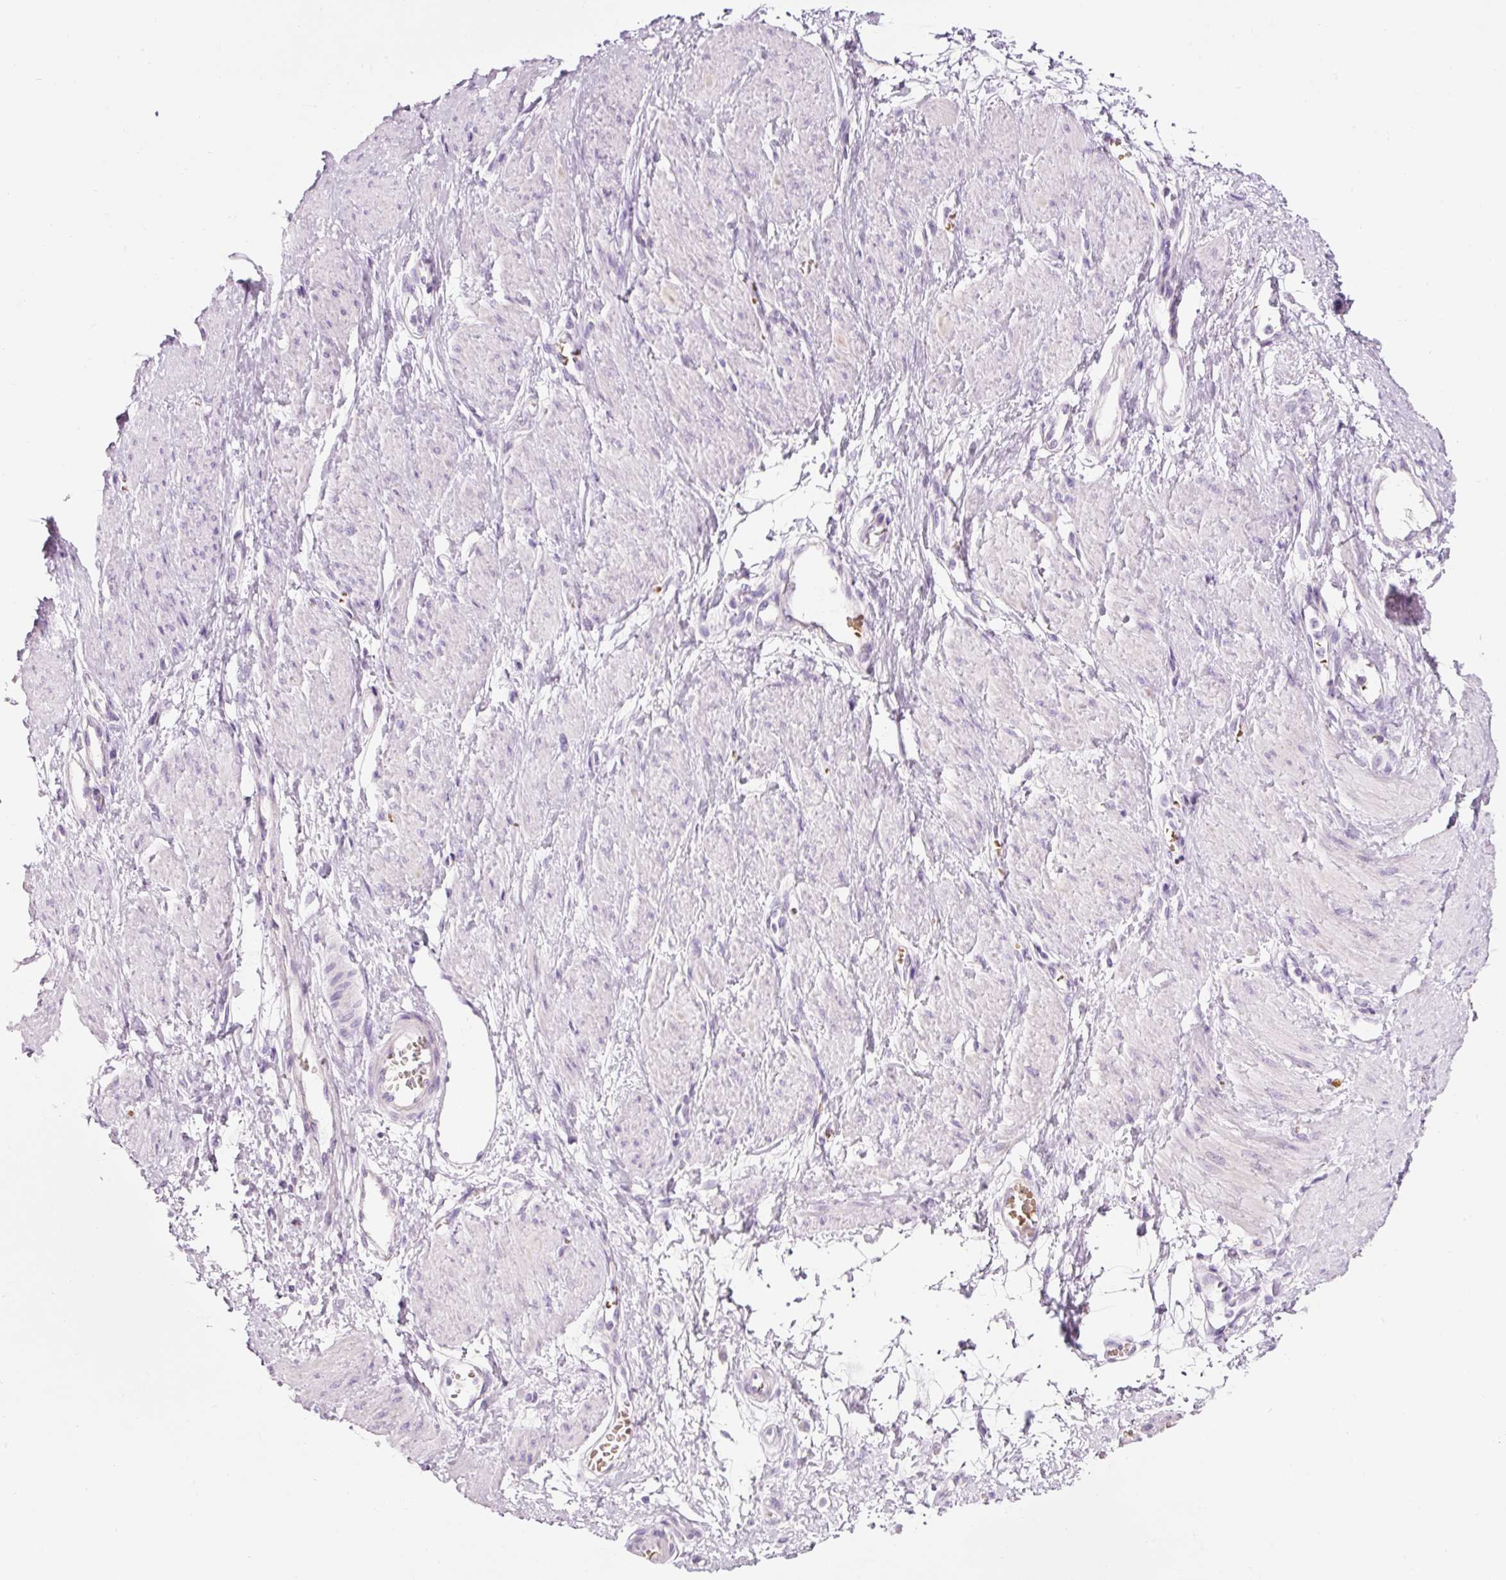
{"staining": {"intensity": "negative", "quantity": "none", "location": "none"}, "tissue": "smooth muscle", "cell_type": "Smooth muscle cells", "image_type": "normal", "snomed": [{"axis": "morphology", "description": "Normal tissue, NOS"}, {"axis": "topography", "description": "Smooth muscle"}, {"axis": "topography", "description": "Uterus"}], "caption": "Immunohistochemical staining of benign human smooth muscle shows no significant staining in smooth muscle cells. (DAB (3,3'-diaminobenzidine) immunohistochemistry (IHC) with hematoxylin counter stain).", "gene": "DHRS11", "patient": {"sex": "female", "age": 39}}